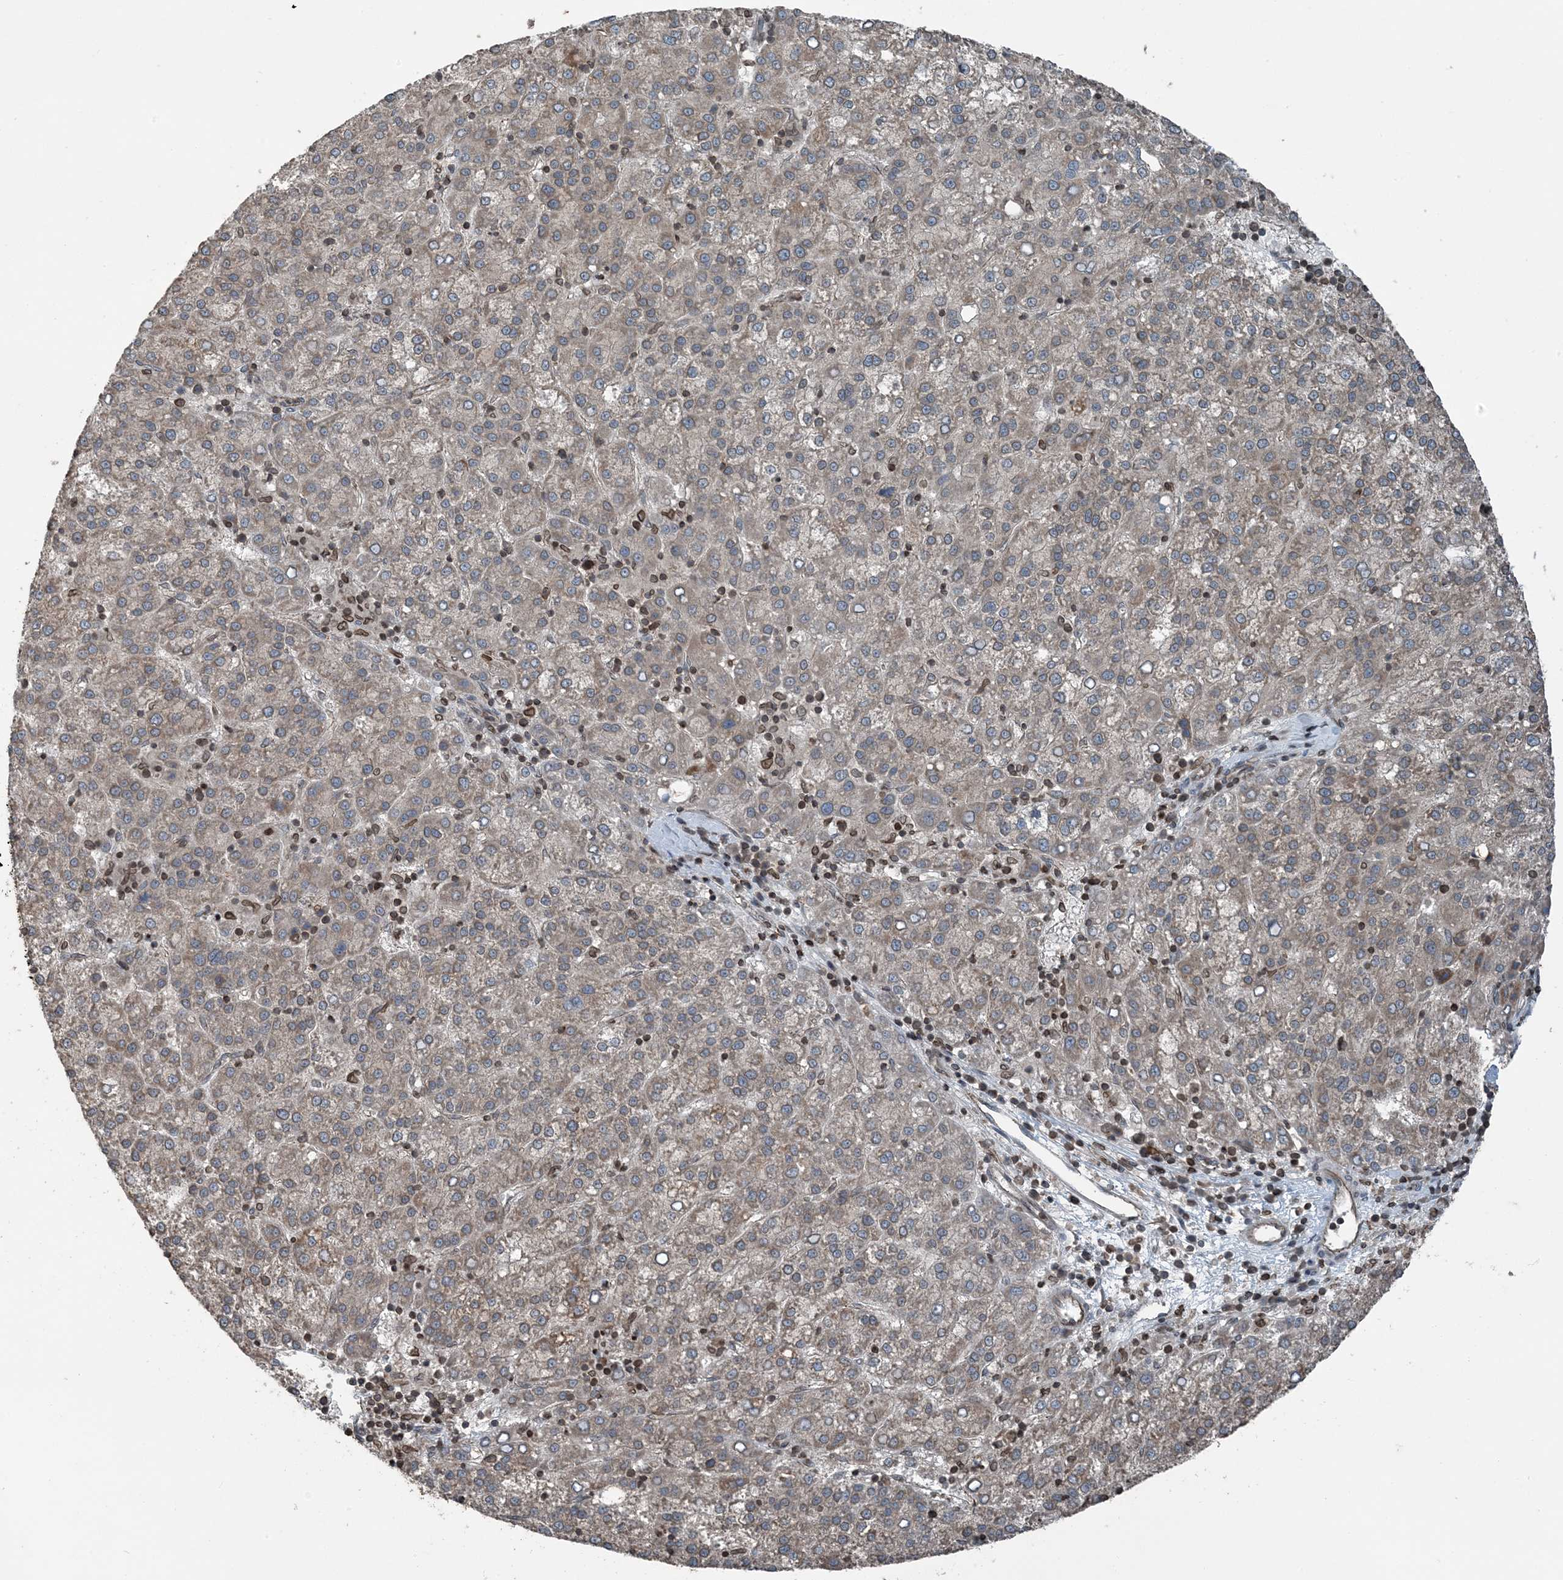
{"staining": {"intensity": "weak", "quantity": ">75%", "location": "cytoplasmic/membranous"}, "tissue": "liver cancer", "cell_type": "Tumor cells", "image_type": "cancer", "snomed": [{"axis": "morphology", "description": "Carcinoma, Hepatocellular, NOS"}, {"axis": "topography", "description": "Liver"}], "caption": "This photomicrograph shows immunohistochemistry staining of human hepatocellular carcinoma (liver), with low weak cytoplasmic/membranous staining in about >75% of tumor cells.", "gene": "ZFAND2B", "patient": {"sex": "female", "age": 58}}